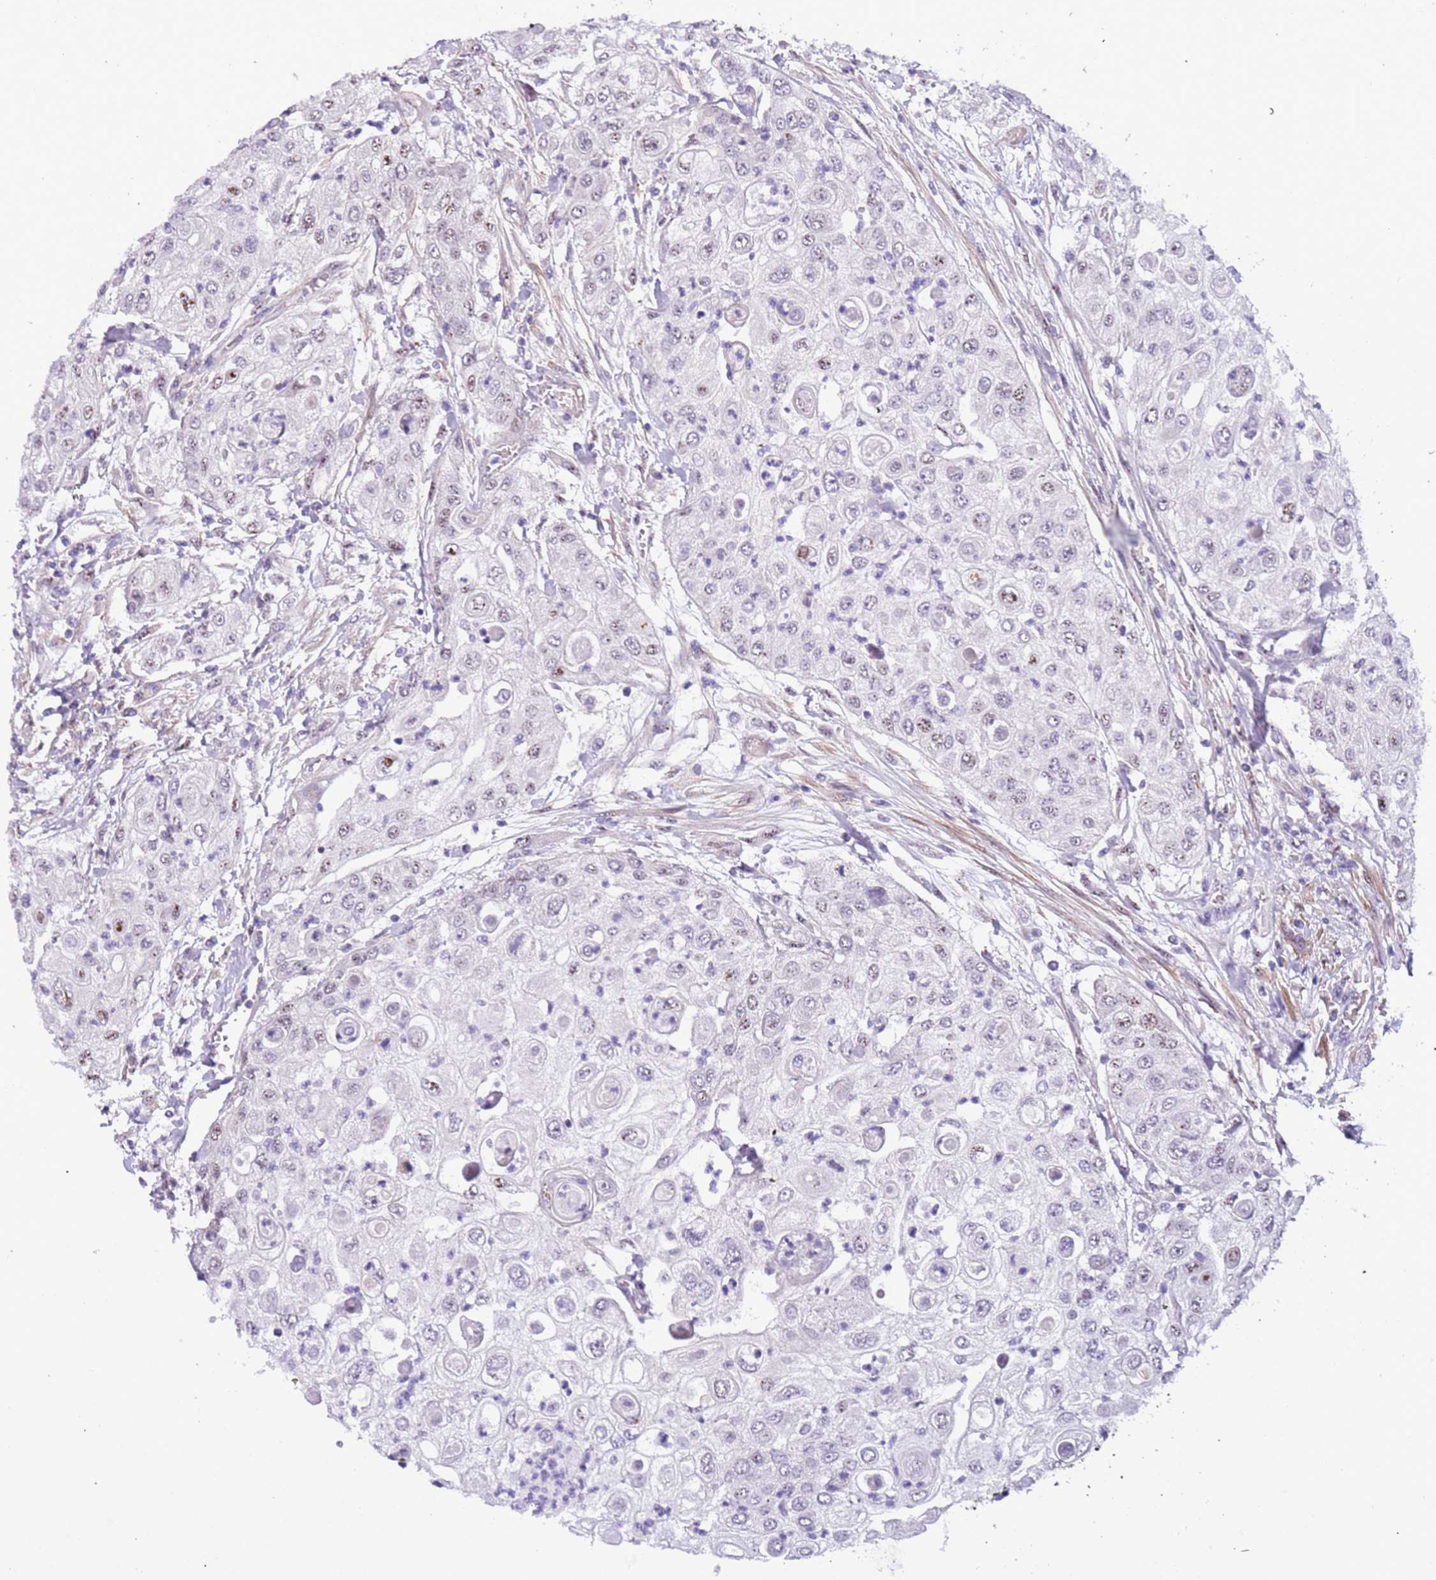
{"staining": {"intensity": "negative", "quantity": "none", "location": "none"}, "tissue": "urothelial cancer", "cell_type": "Tumor cells", "image_type": "cancer", "snomed": [{"axis": "morphology", "description": "Urothelial carcinoma, High grade"}, {"axis": "topography", "description": "Urinary bladder"}], "caption": "Image shows no protein expression in tumor cells of urothelial carcinoma (high-grade) tissue.", "gene": "PLEKHH1", "patient": {"sex": "female", "age": 79}}